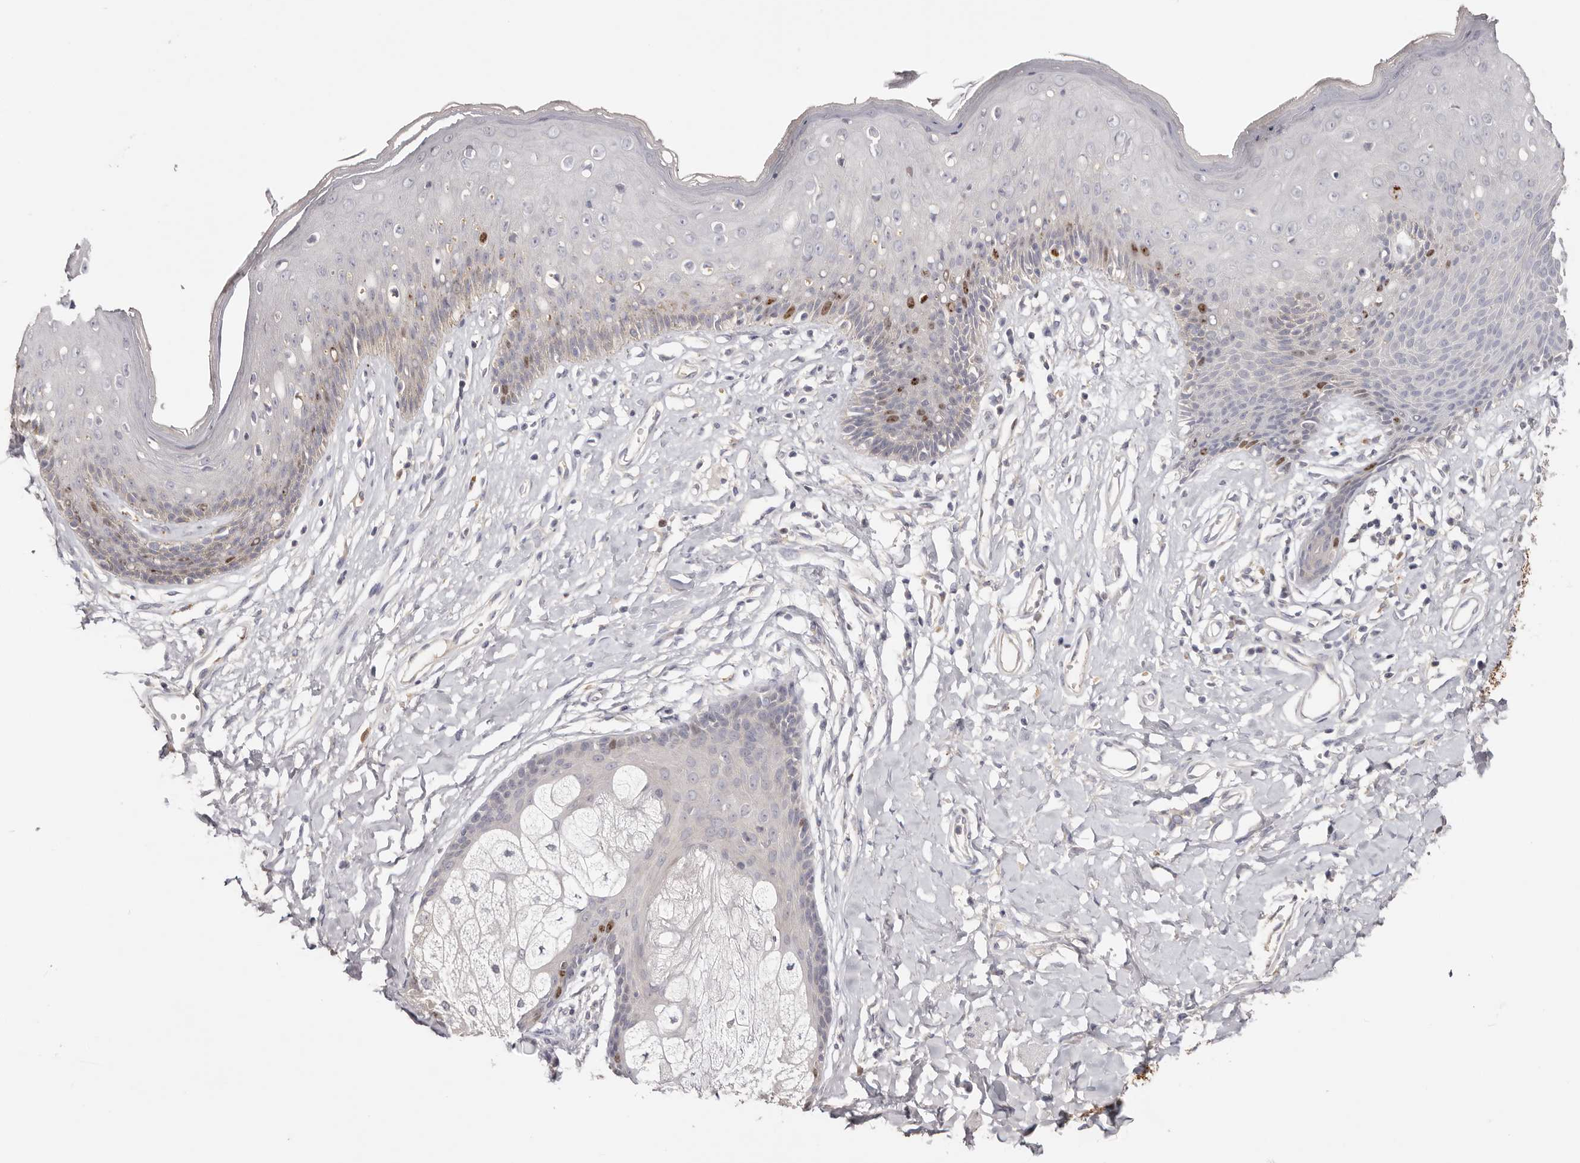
{"staining": {"intensity": "moderate", "quantity": "<25%", "location": "nuclear"}, "tissue": "skin", "cell_type": "Epidermal cells", "image_type": "normal", "snomed": [{"axis": "morphology", "description": "Normal tissue, NOS"}, {"axis": "morphology", "description": "Squamous cell carcinoma, NOS"}, {"axis": "topography", "description": "Vulva"}], "caption": "IHC micrograph of normal skin: human skin stained using immunohistochemistry exhibits low levels of moderate protein expression localized specifically in the nuclear of epidermal cells, appearing as a nuclear brown color.", "gene": "CCDC190", "patient": {"sex": "female", "age": 85}}